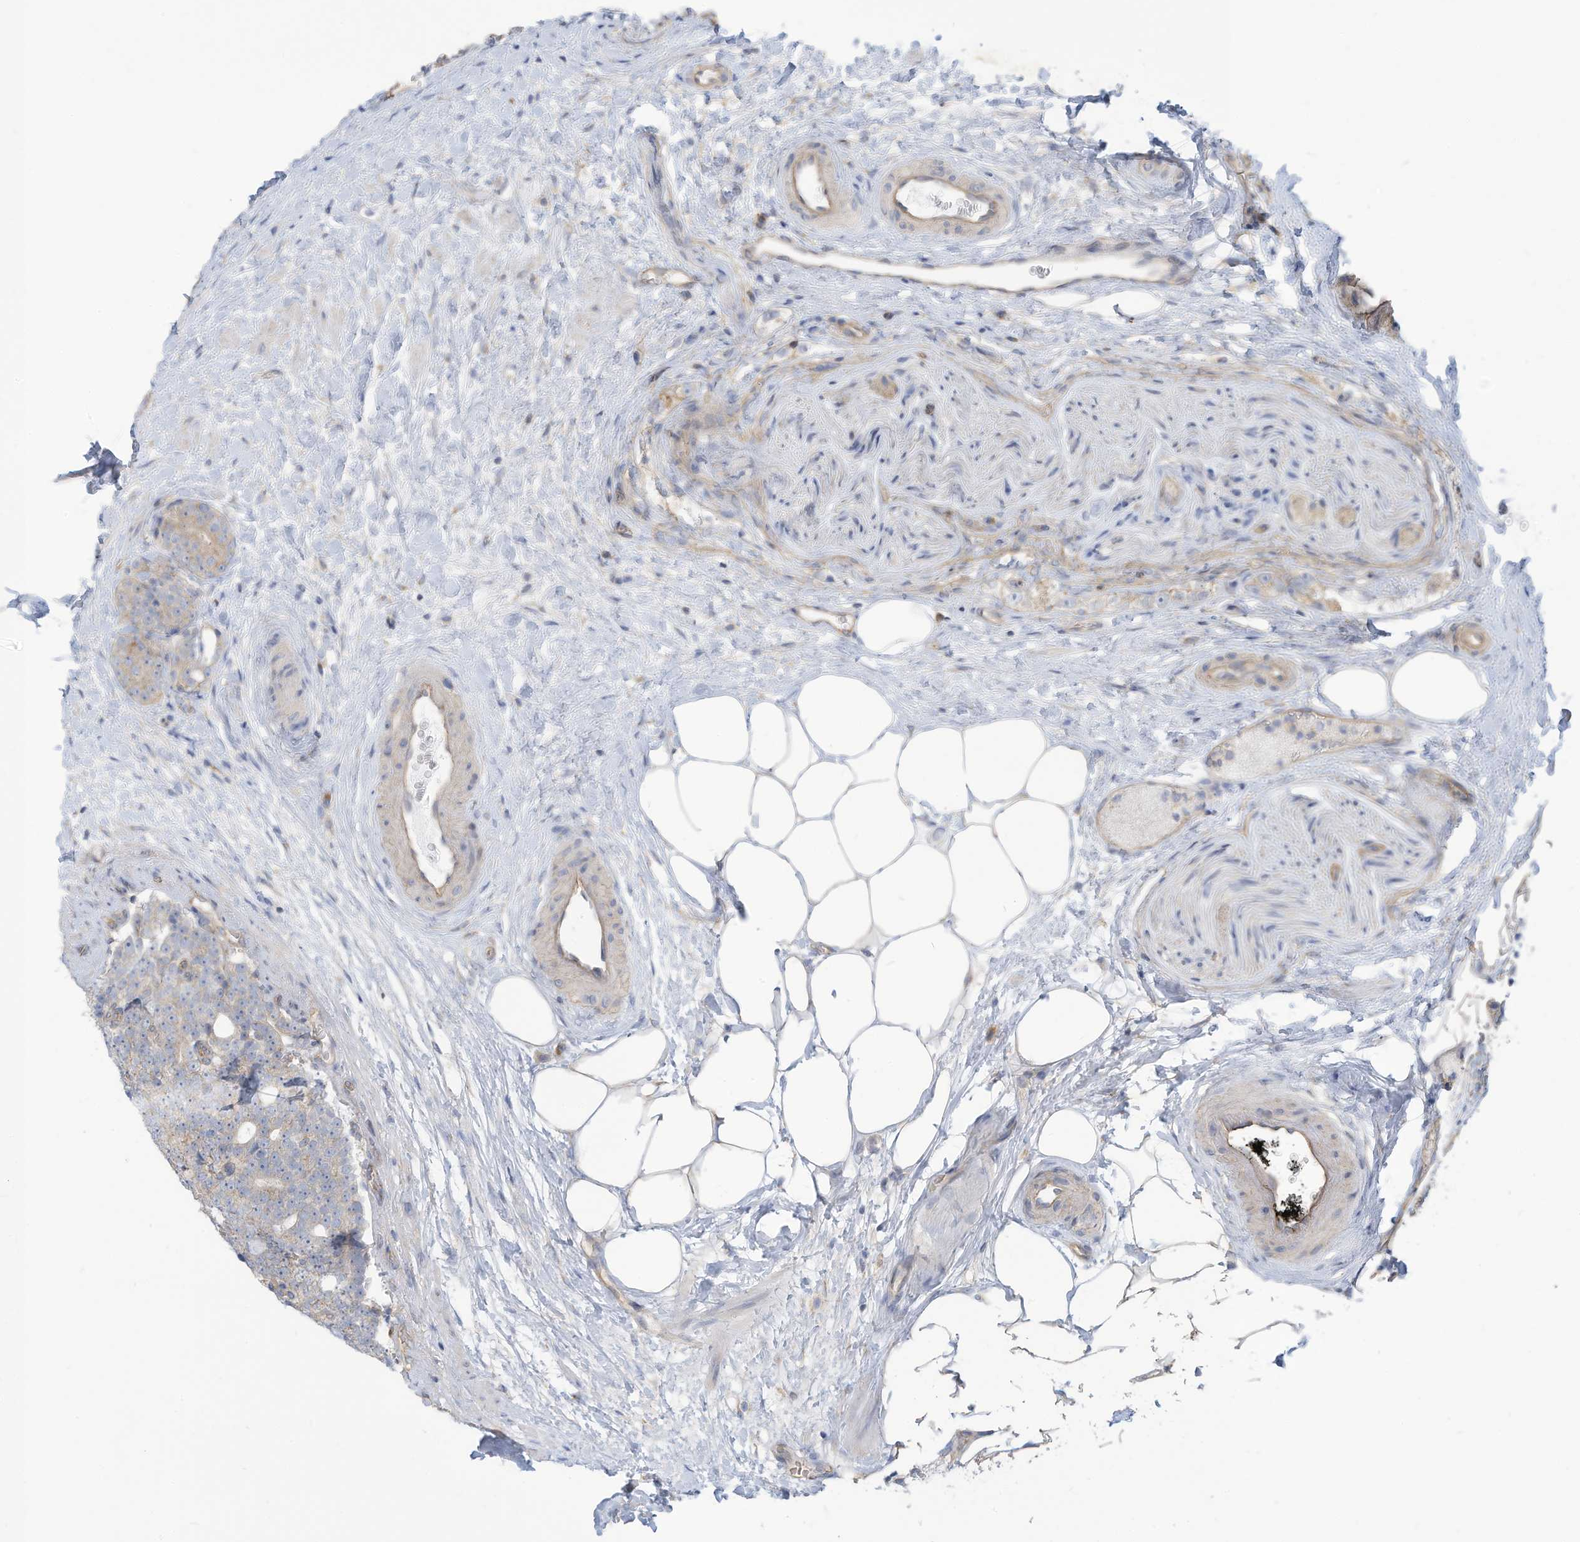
{"staining": {"intensity": "negative", "quantity": "none", "location": "none"}, "tissue": "prostate cancer", "cell_type": "Tumor cells", "image_type": "cancer", "snomed": [{"axis": "morphology", "description": "Adenocarcinoma, High grade"}, {"axis": "topography", "description": "Prostate"}], "caption": "Immunohistochemical staining of human high-grade adenocarcinoma (prostate) shows no significant expression in tumor cells.", "gene": "ADAT2", "patient": {"sex": "male", "age": 56}}